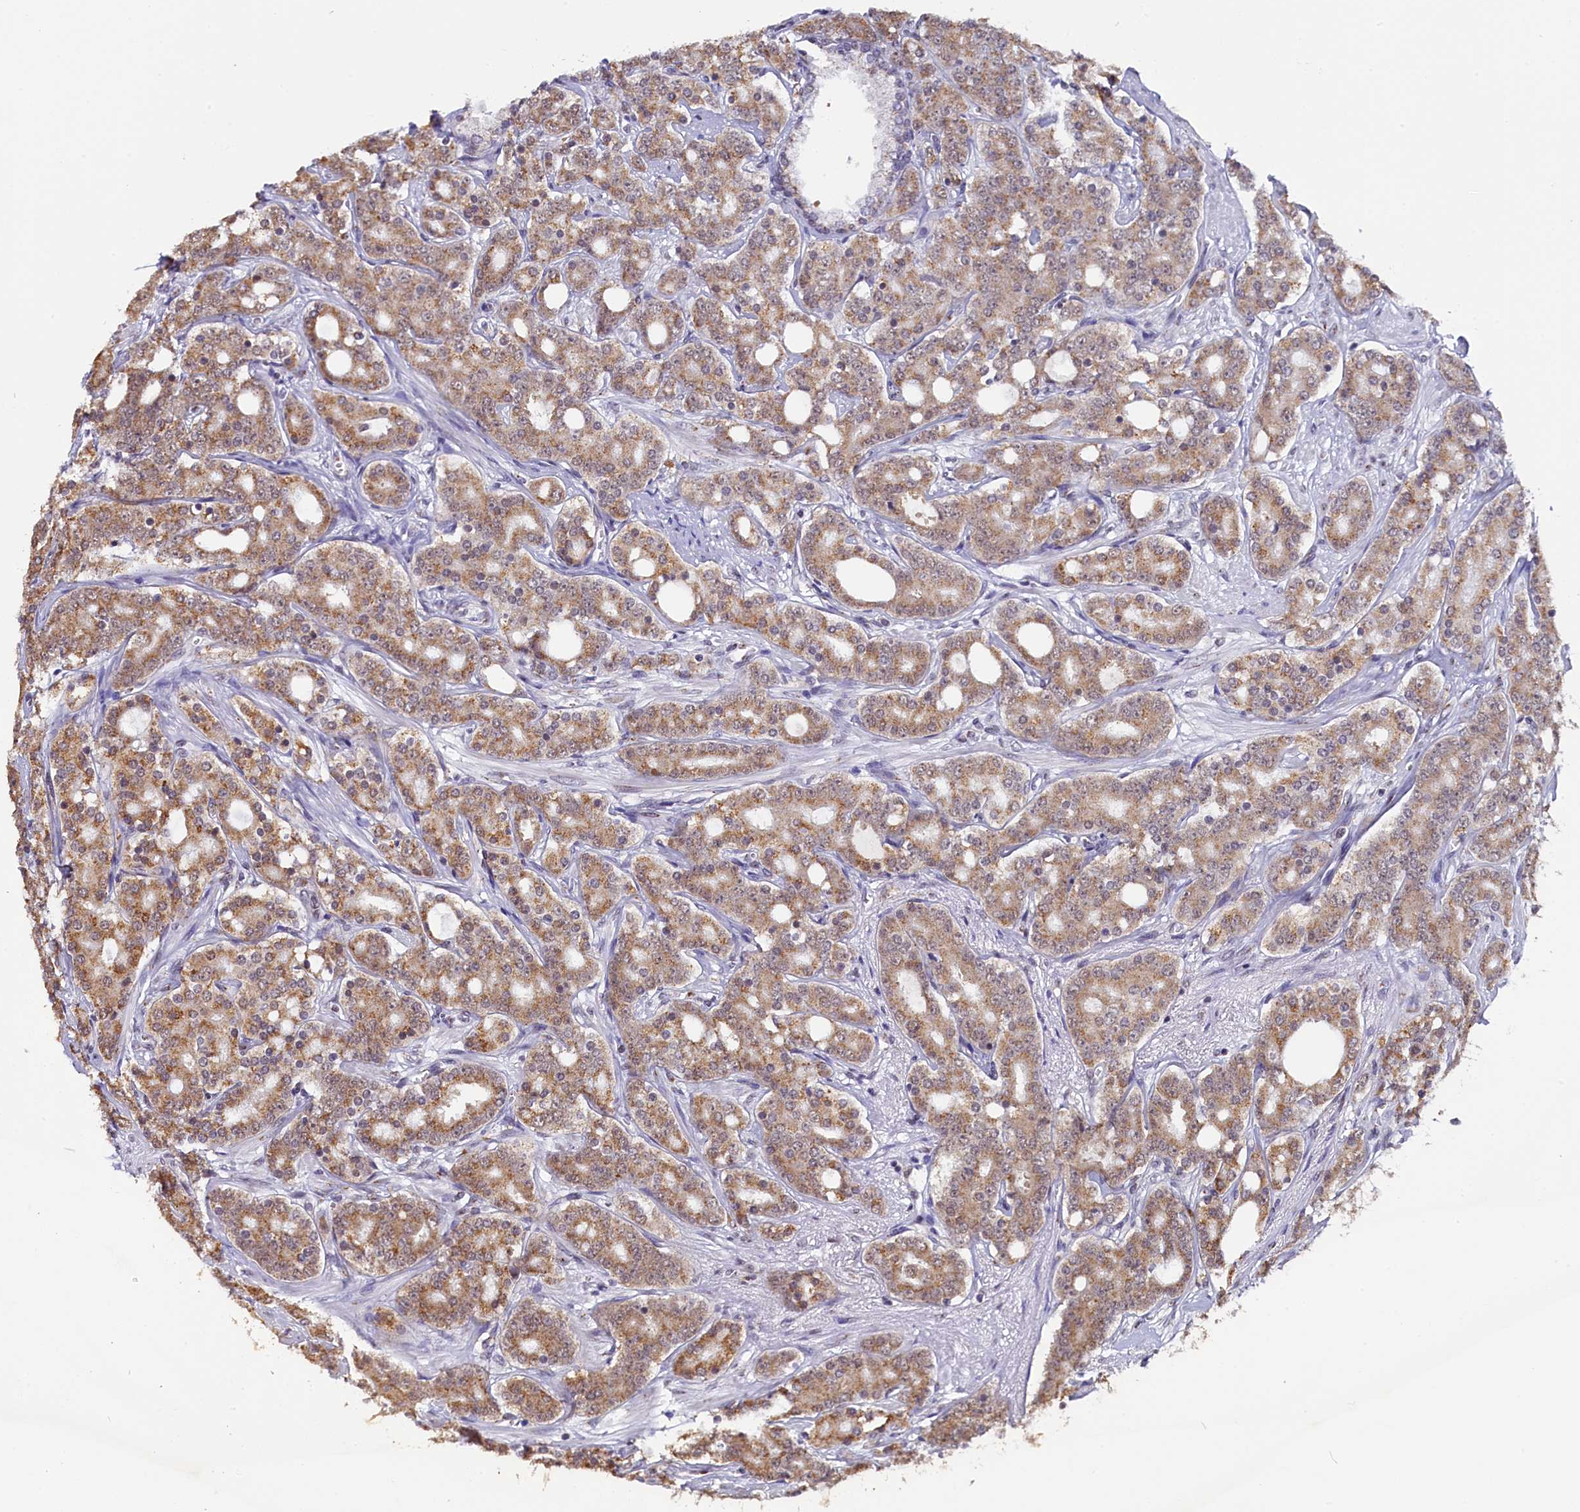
{"staining": {"intensity": "moderate", "quantity": ">75%", "location": "cytoplasmic/membranous"}, "tissue": "prostate cancer", "cell_type": "Tumor cells", "image_type": "cancer", "snomed": [{"axis": "morphology", "description": "Adenocarcinoma, High grade"}, {"axis": "topography", "description": "Prostate"}], "caption": "Immunohistochemical staining of prostate cancer (high-grade adenocarcinoma) demonstrates medium levels of moderate cytoplasmic/membranous positivity in approximately >75% of tumor cells.", "gene": "NCBP1", "patient": {"sex": "male", "age": 62}}